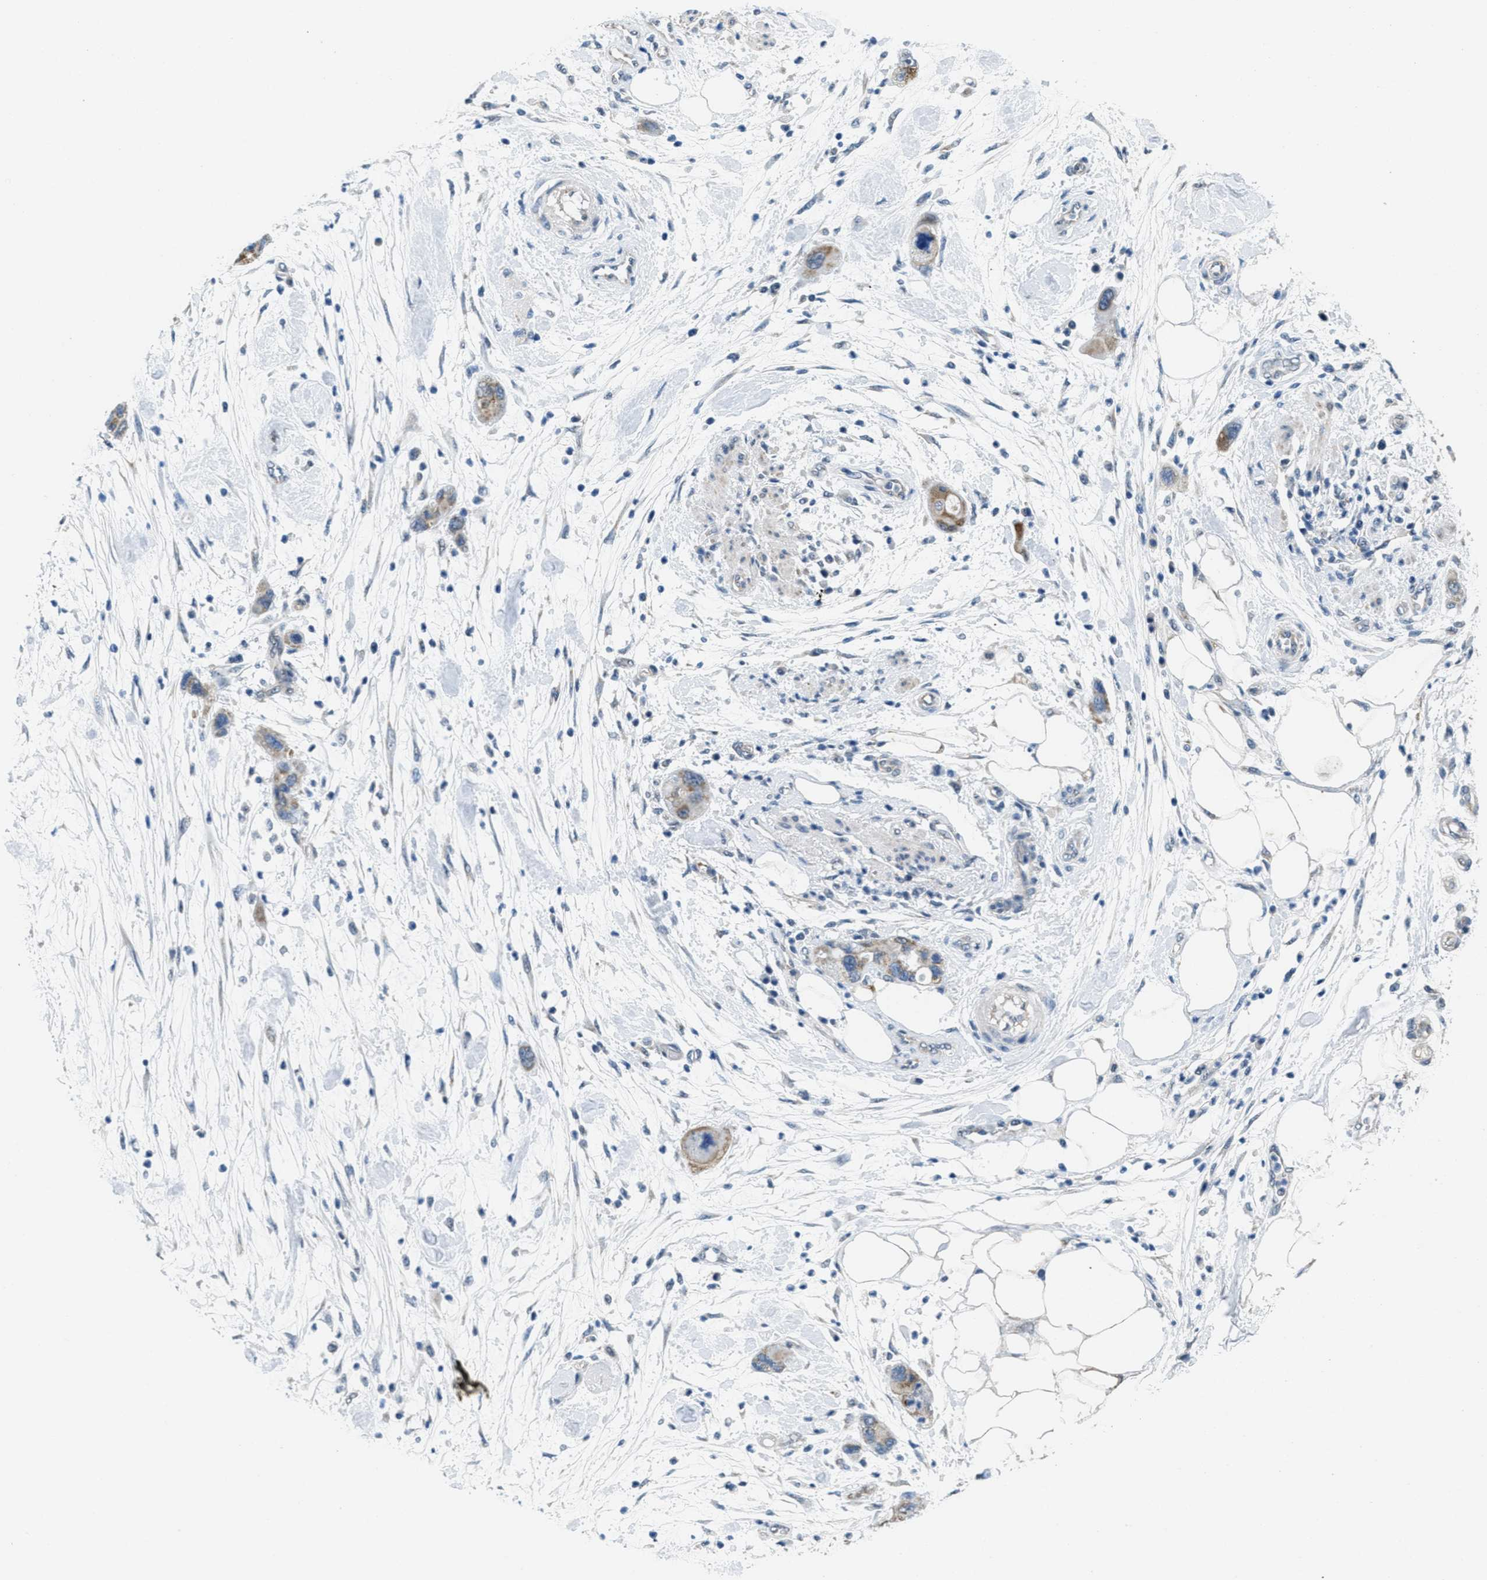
{"staining": {"intensity": "weak", "quantity": ">75%", "location": "cytoplasmic/membranous"}, "tissue": "pancreatic cancer", "cell_type": "Tumor cells", "image_type": "cancer", "snomed": [{"axis": "morphology", "description": "Normal tissue, NOS"}, {"axis": "morphology", "description": "Adenocarcinoma, NOS"}, {"axis": "topography", "description": "Pancreas"}], "caption": "Adenocarcinoma (pancreatic) stained with DAB (3,3'-diaminobenzidine) immunohistochemistry demonstrates low levels of weak cytoplasmic/membranous positivity in approximately >75% of tumor cells. (brown staining indicates protein expression, while blue staining denotes nuclei).", "gene": "TOMM70", "patient": {"sex": "female", "age": 71}}